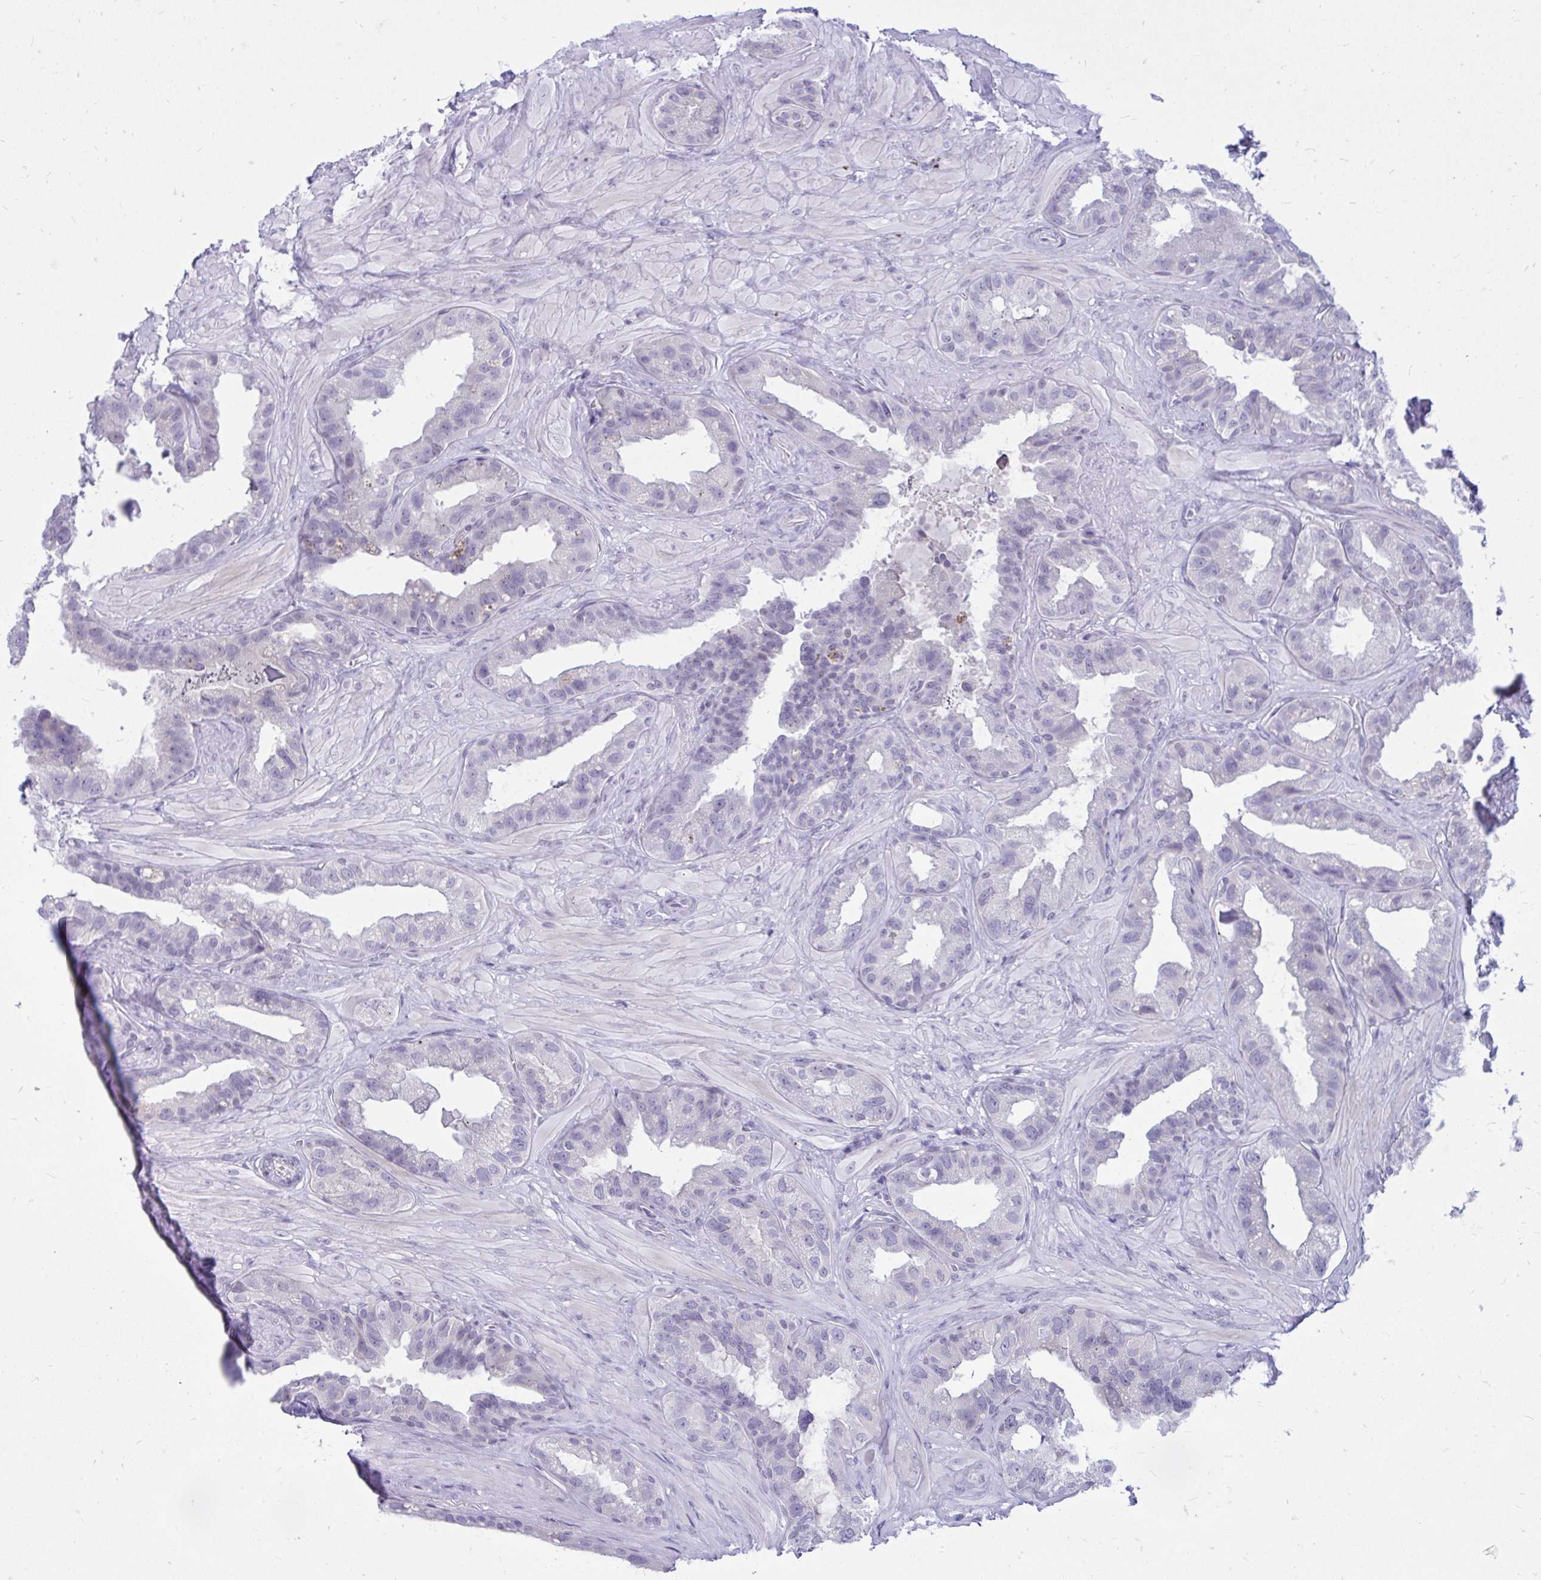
{"staining": {"intensity": "negative", "quantity": "none", "location": "none"}, "tissue": "seminal vesicle", "cell_type": "Glandular cells", "image_type": "normal", "snomed": [{"axis": "morphology", "description": "Normal tissue, NOS"}, {"axis": "topography", "description": "Seminal veicle"}, {"axis": "topography", "description": "Peripheral nerve tissue"}], "caption": "DAB (3,3'-diaminobenzidine) immunohistochemical staining of normal seminal vesicle displays no significant staining in glandular cells.", "gene": "ZSCAN25", "patient": {"sex": "male", "age": 76}}